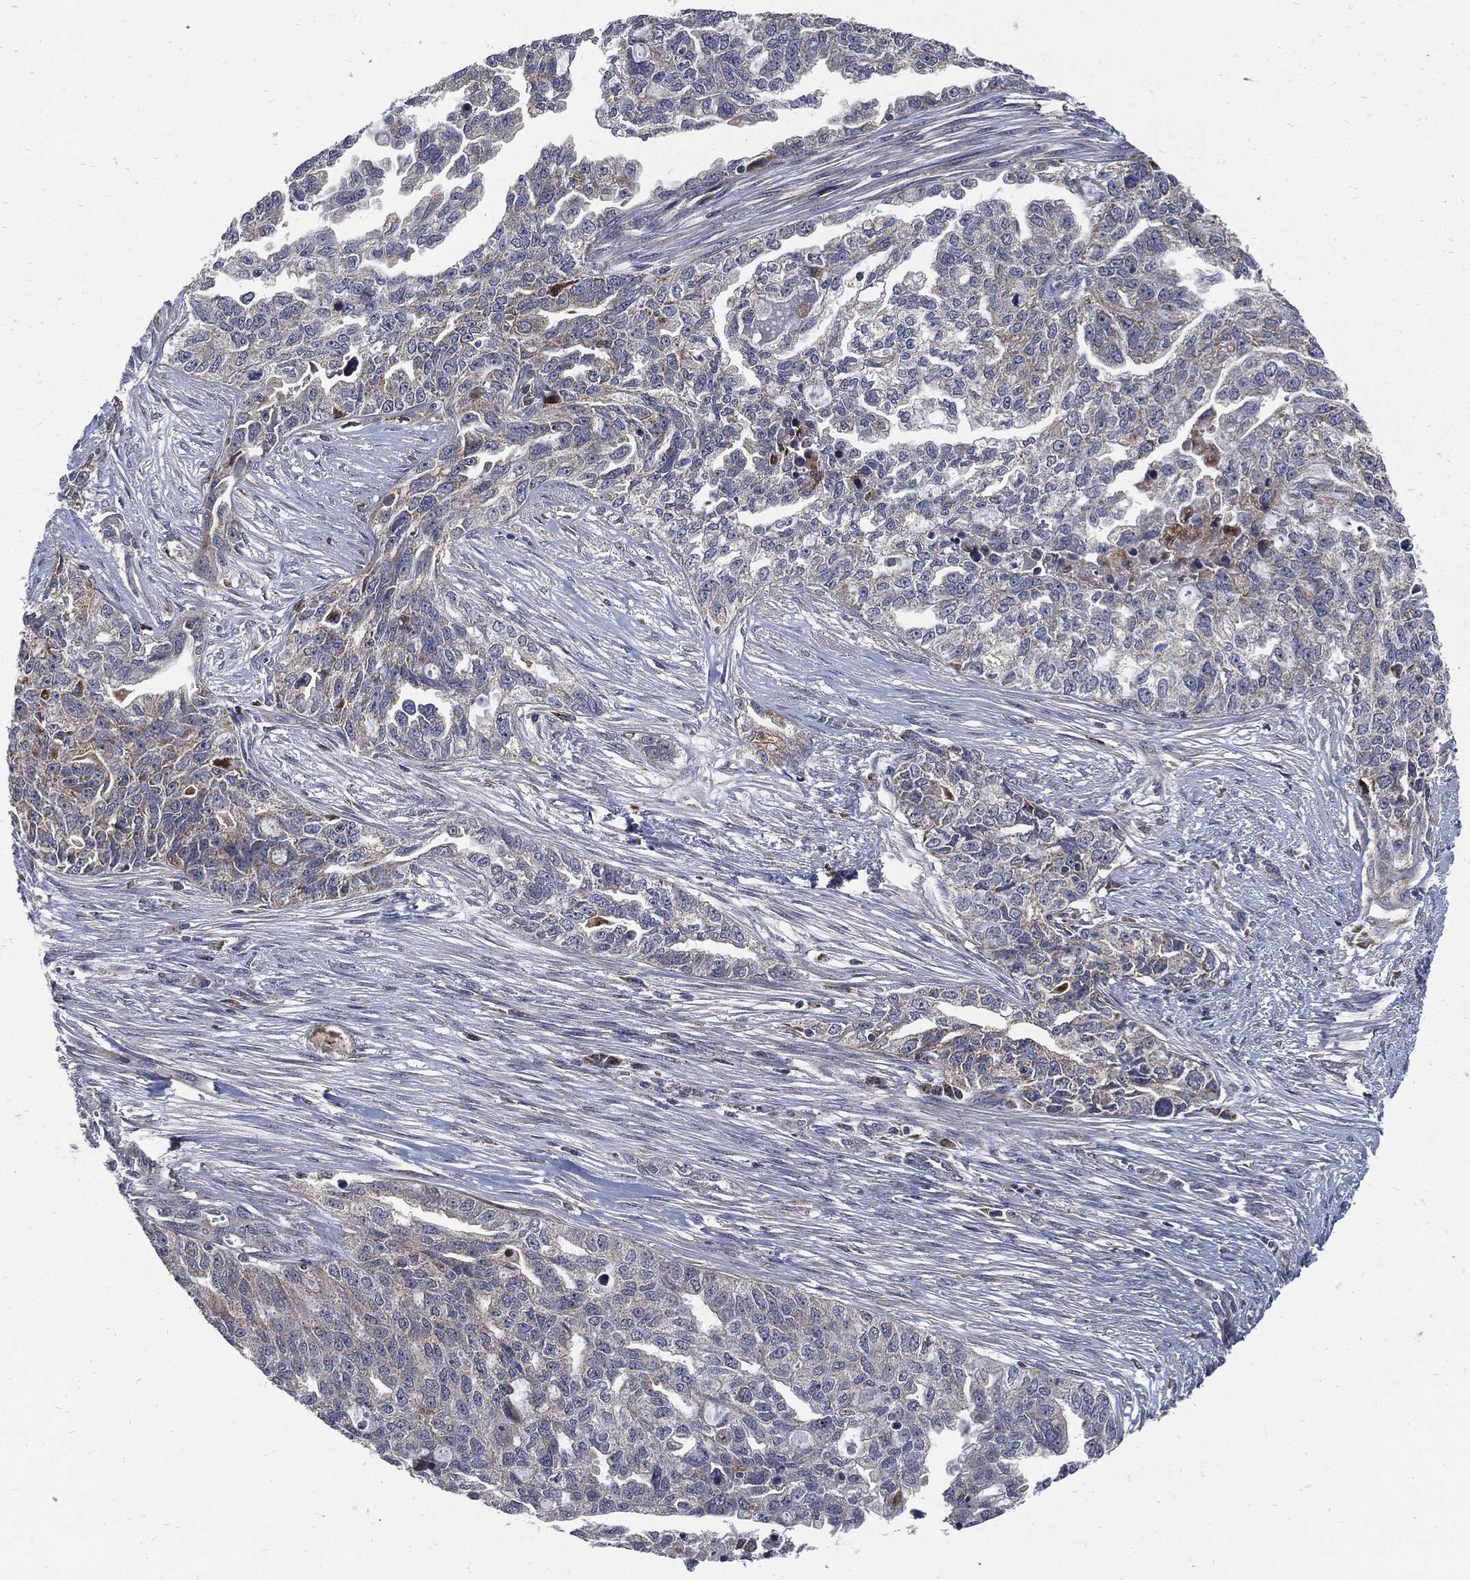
{"staining": {"intensity": "weak", "quantity": "<25%", "location": "cytoplasmic/membranous"}, "tissue": "ovarian cancer", "cell_type": "Tumor cells", "image_type": "cancer", "snomed": [{"axis": "morphology", "description": "Cystadenocarcinoma, serous, NOS"}, {"axis": "topography", "description": "Ovary"}], "caption": "Immunohistochemistry of human ovarian cancer exhibits no positivity in tumor cells.", "gene": "SLC31A2", "patient": {"sex": "female", "age": 51}}